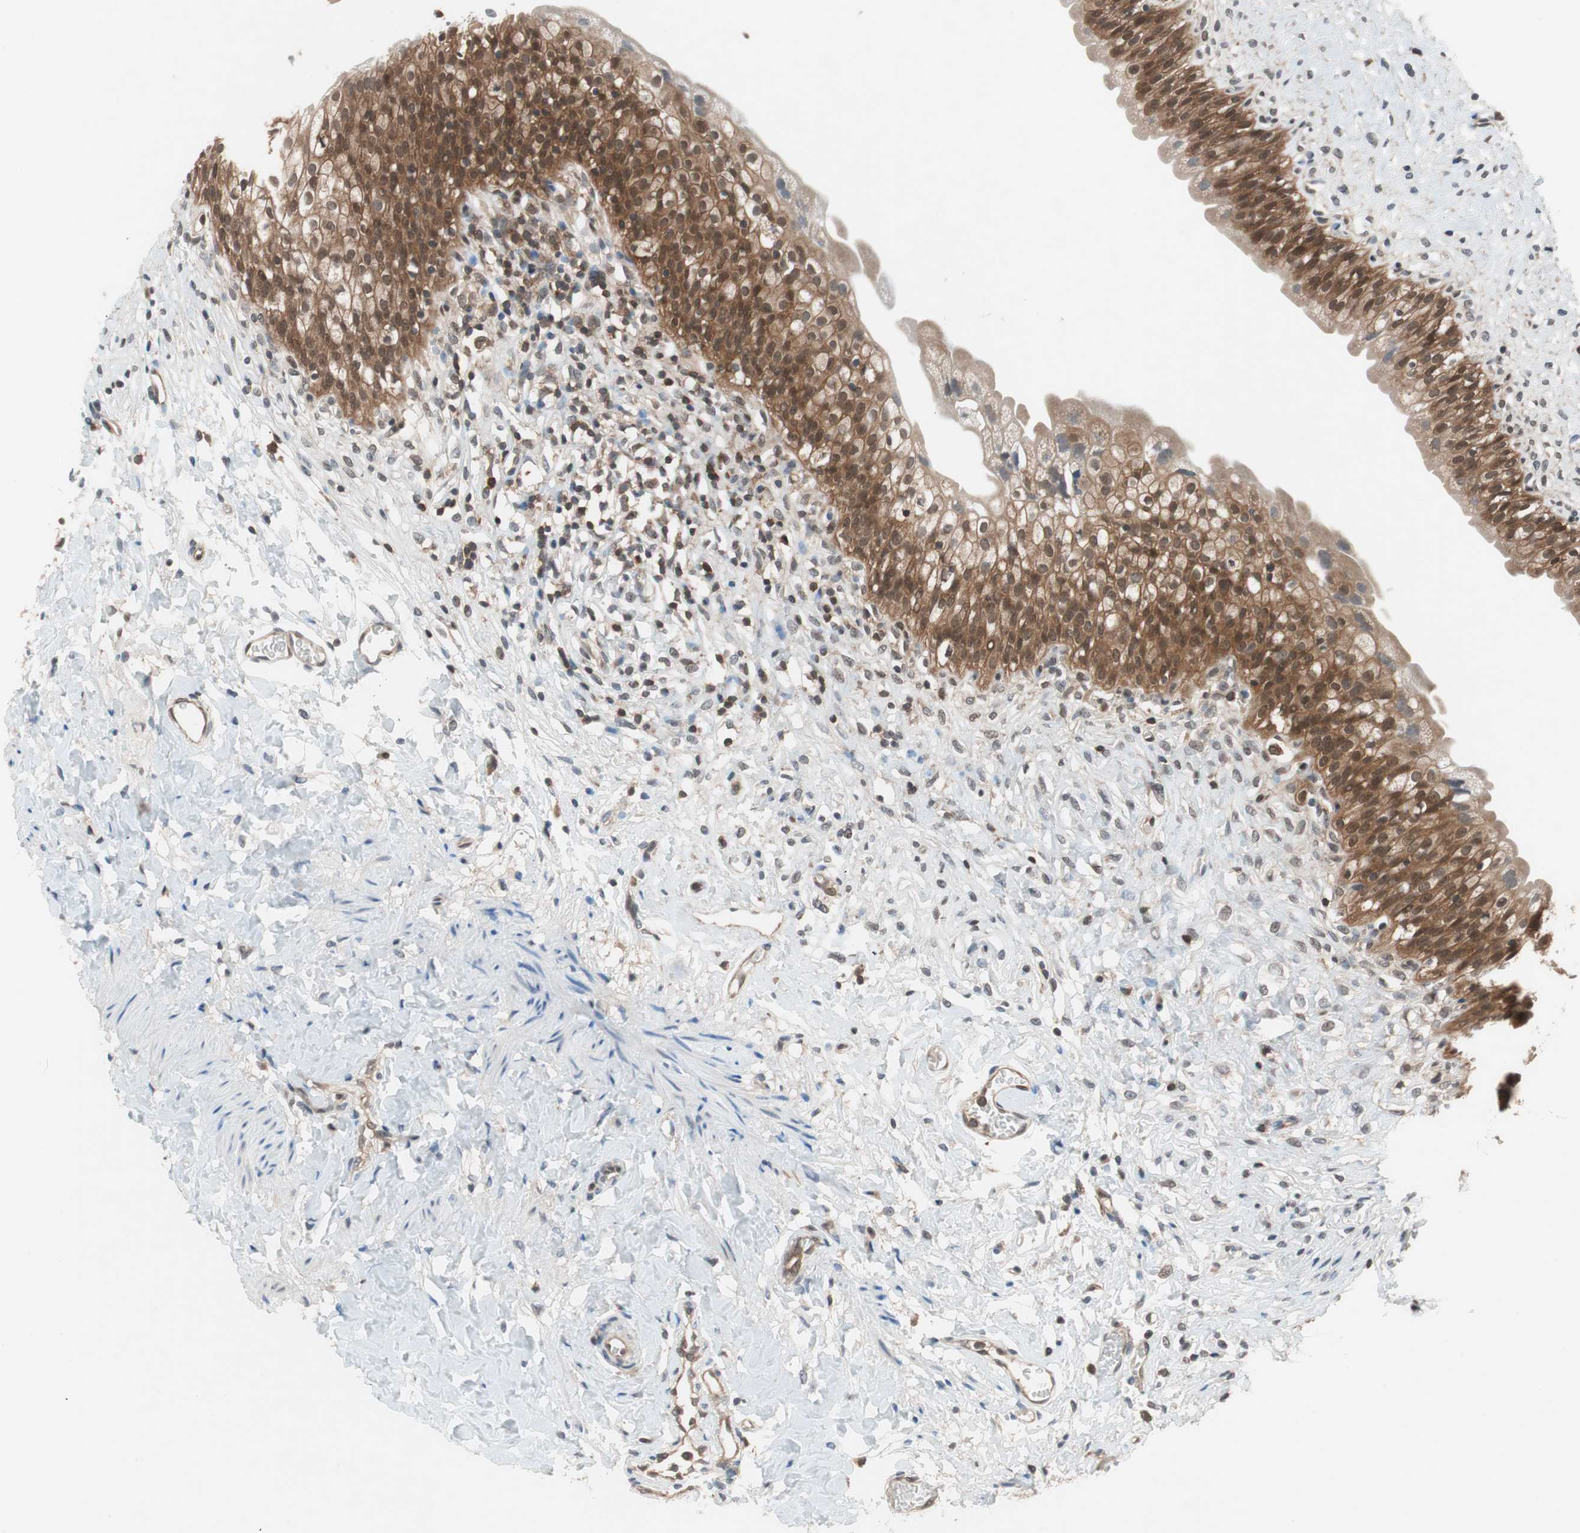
{"staining": {"intensity": "strong", "quantity": ">75%", "location": "cytoplasmic/membranous"}, "tissue": "urinary bladder", "cell_type": "Urothelial cells", "image_type": "normal", "snomed": [{"axis": "morphology", "description": "Normal tissue, NOS"}, {"axis": "morphology", "description": "Inflammation, NOS"}, {"axis": "topography", "description": "Urinary bladder"}], "caption": "A photomicrograph of urinary bladder stained for a protein exhibits strong cytoplasmic/membranous brown staining in urothelial cells. (DAB (3,3'-diaminobenzidine) IHC, brown staining for protein, blue staining for nuclei).", "gene": "GALT", "patient": {"sex": "female", "age": 80}}